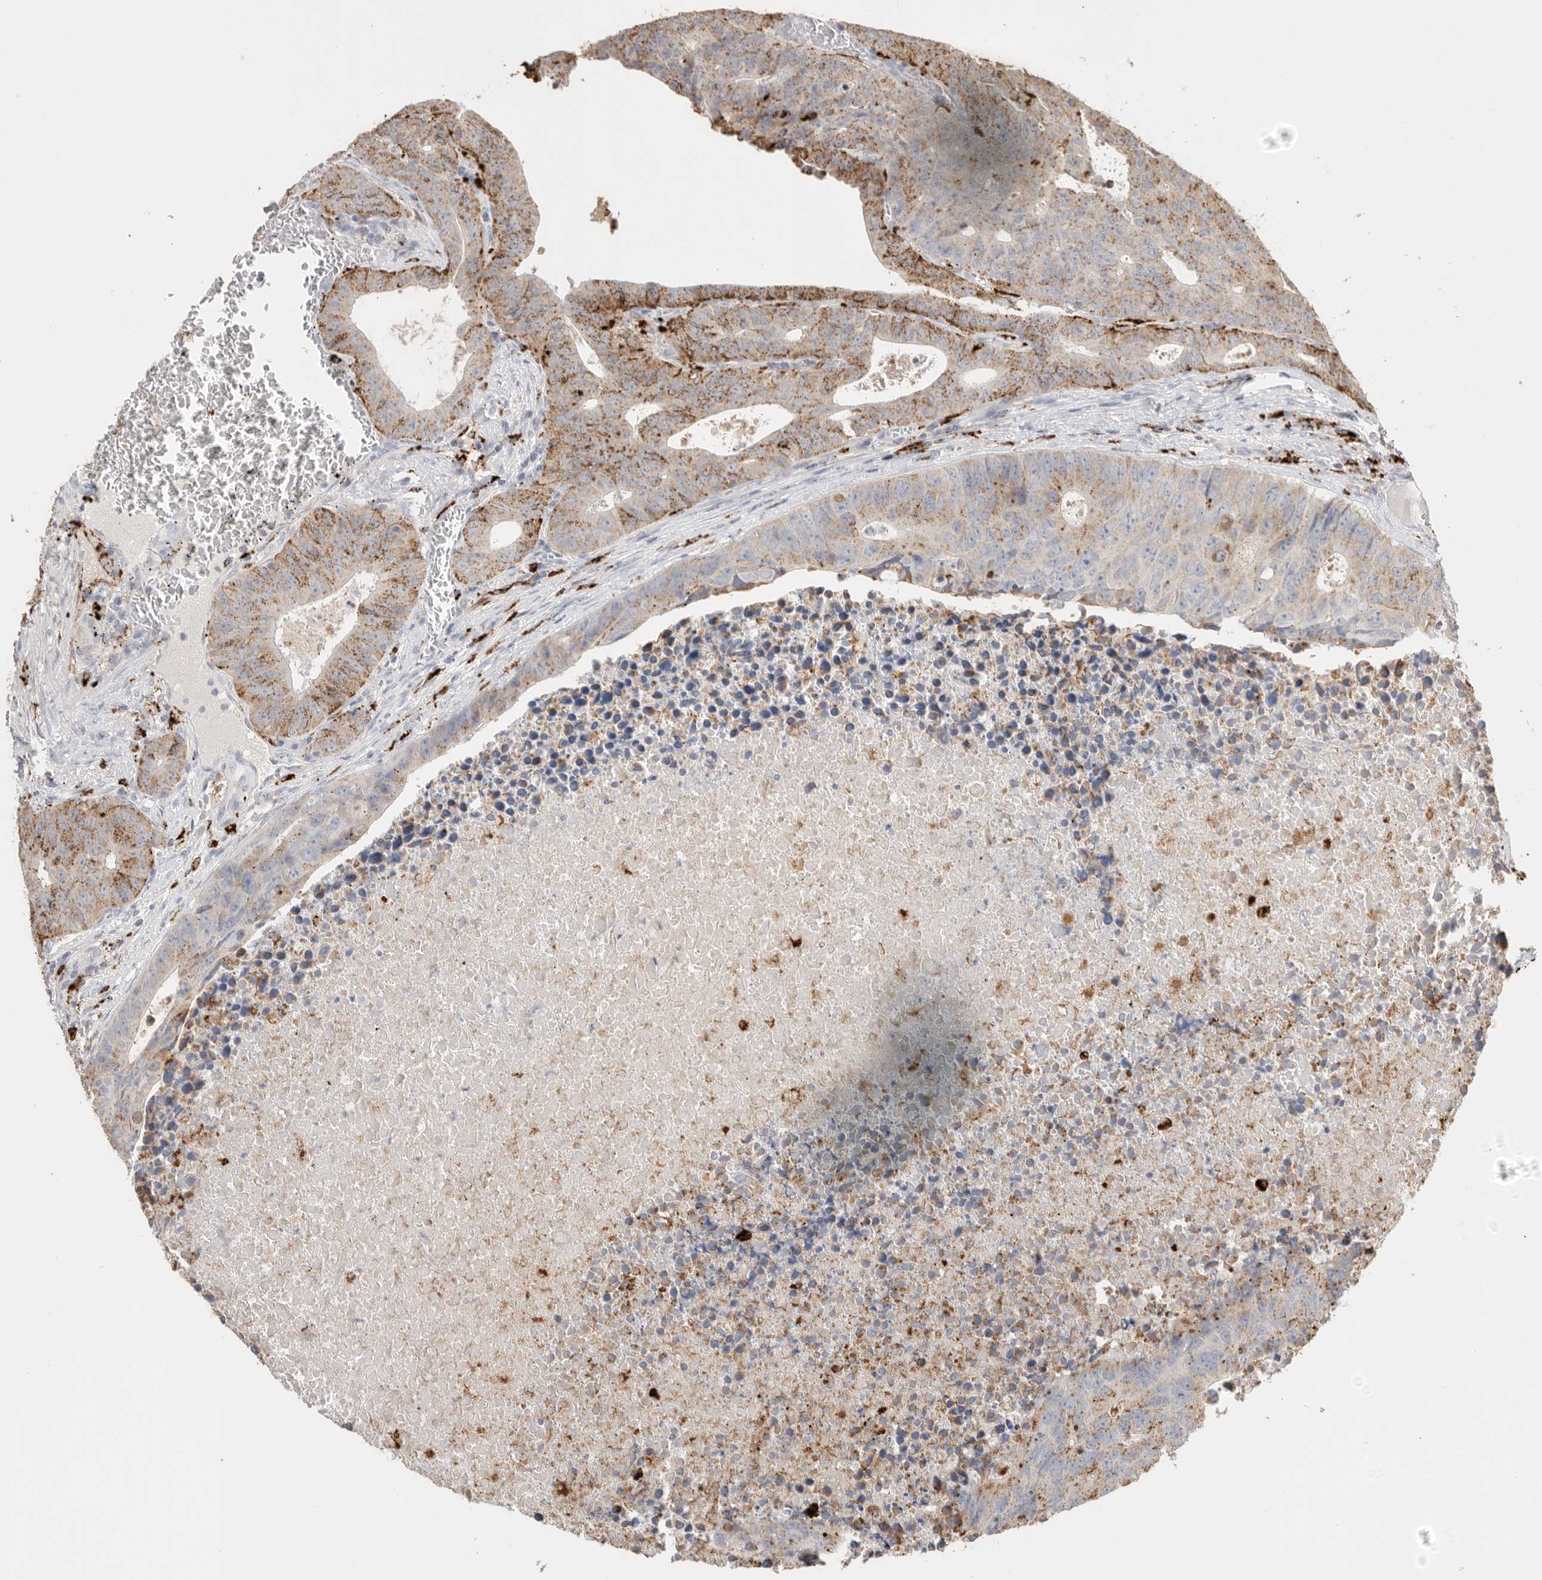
{"staining": {"intensity": "moderate", "quantity": "25%-75%", "location": "cytoplasmic/membranous"}, "tissue": "colorectal cancer", "cell_type": "Tumor cells", "image_type": "cancer", "snomed": [{"axis": "morphology", "description": "Adenocarcinoma, NOS"}, {"axis": "topography", "description": "Colon"}], "caption": "The histopathology image reveals staining of colorectal adenocarcinoma, revealing moderate cytoplasmic/membranous protein staining (brown color) within tumor cells.", "gene": "GGH", "patient": {"sex": "male", "age": 87}}